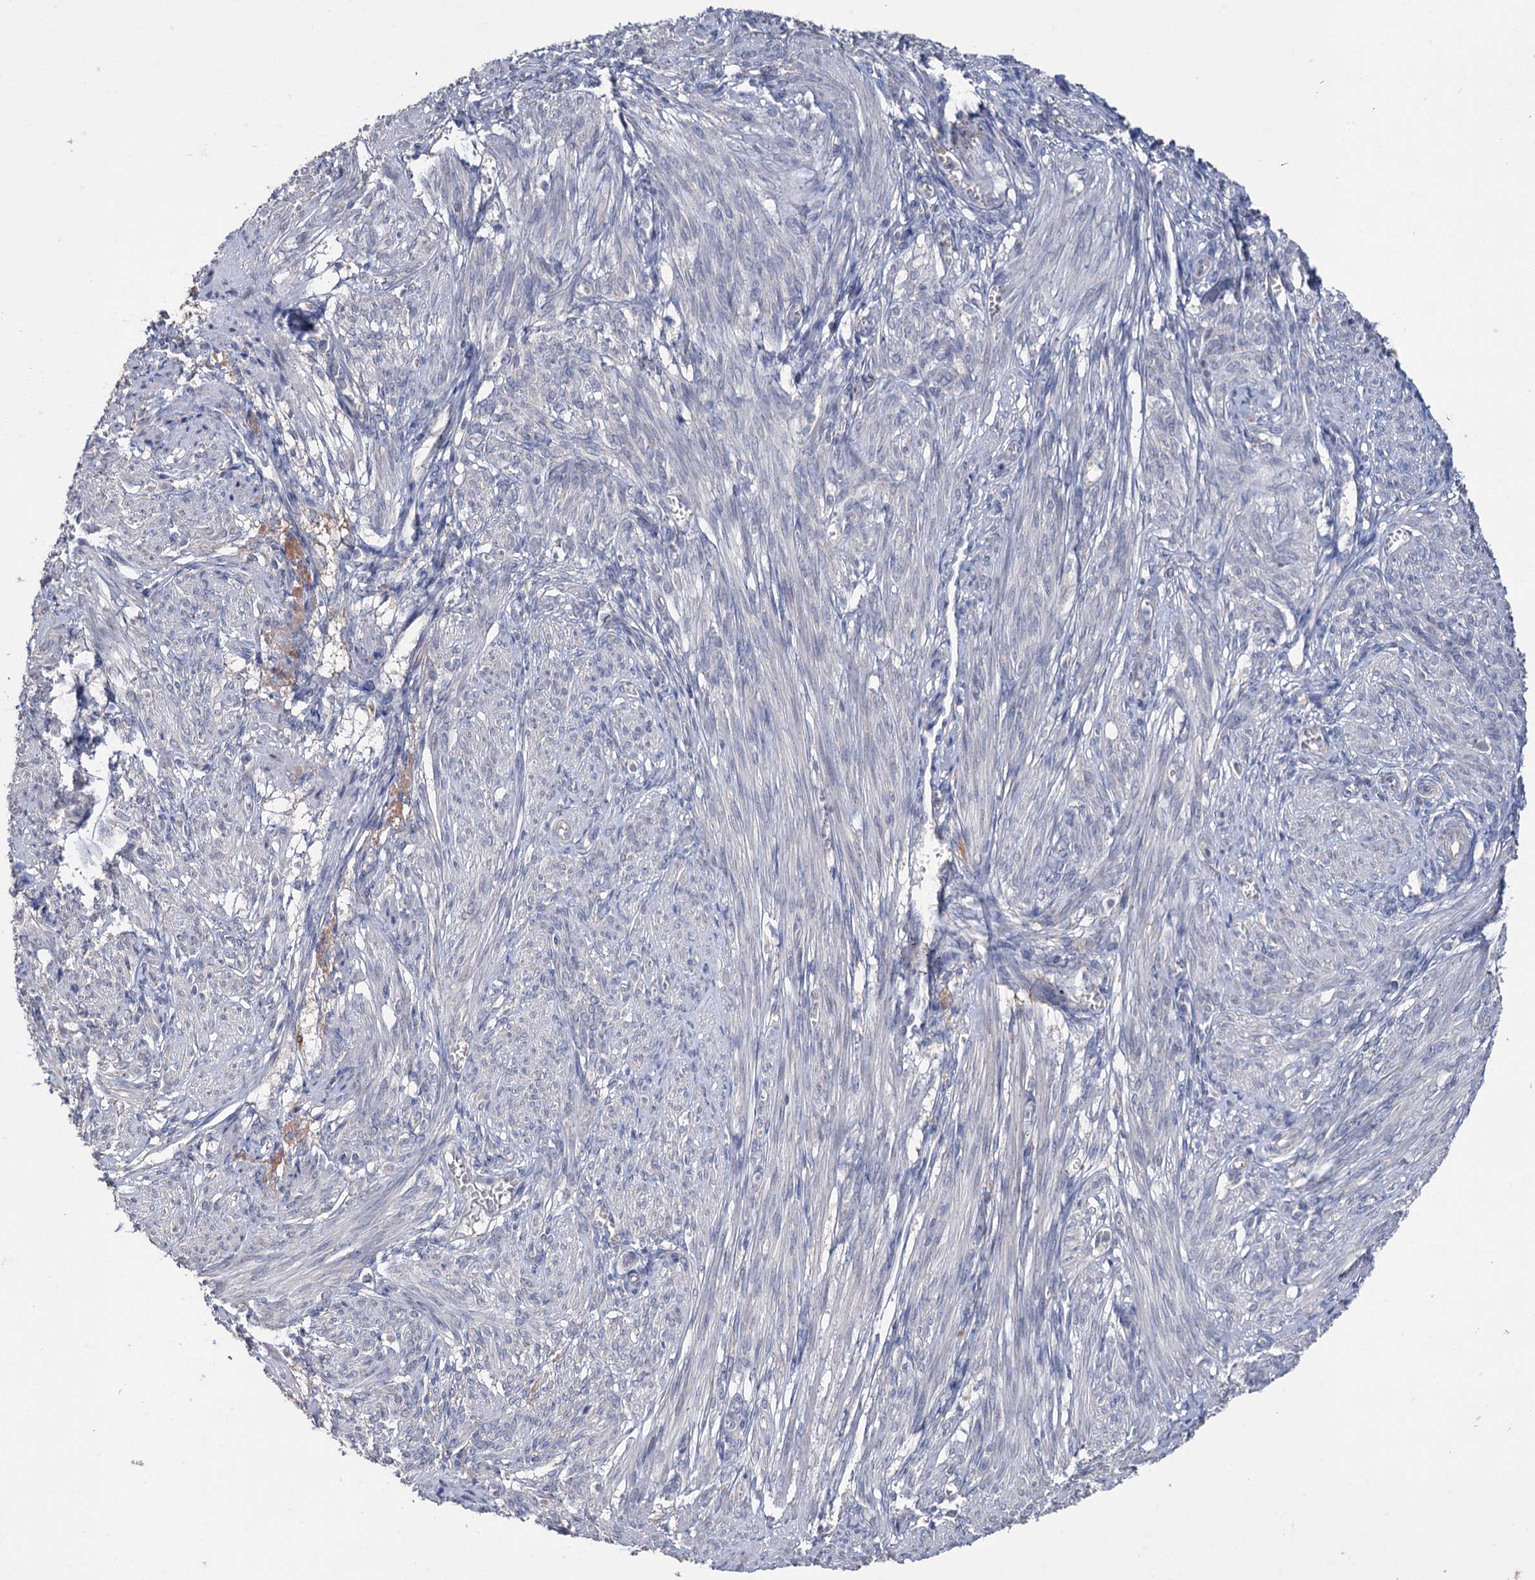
{"staining": {"intensity": "negative", "quantity": "none", "location": "none"}, "tissue": "smooth muscle", "cell_type": "Smooth muscle cells", "image_type": "normal", "snomed": [{"axis": "morphology", "description": "Normal tissue, NOS"}, {"axis": "topography", "description": "Smooth muscle"}], "caption": "Smooth muscle was stained to show a protein in brown. There is no significant positivity in smooth muscle cells. (DAB (3,3'-diaminobenzidine) immunohistochemistry (IHC), high magnification).", "gene": "EPB41L5", "patient": {"sex": "female", "age": 39}}